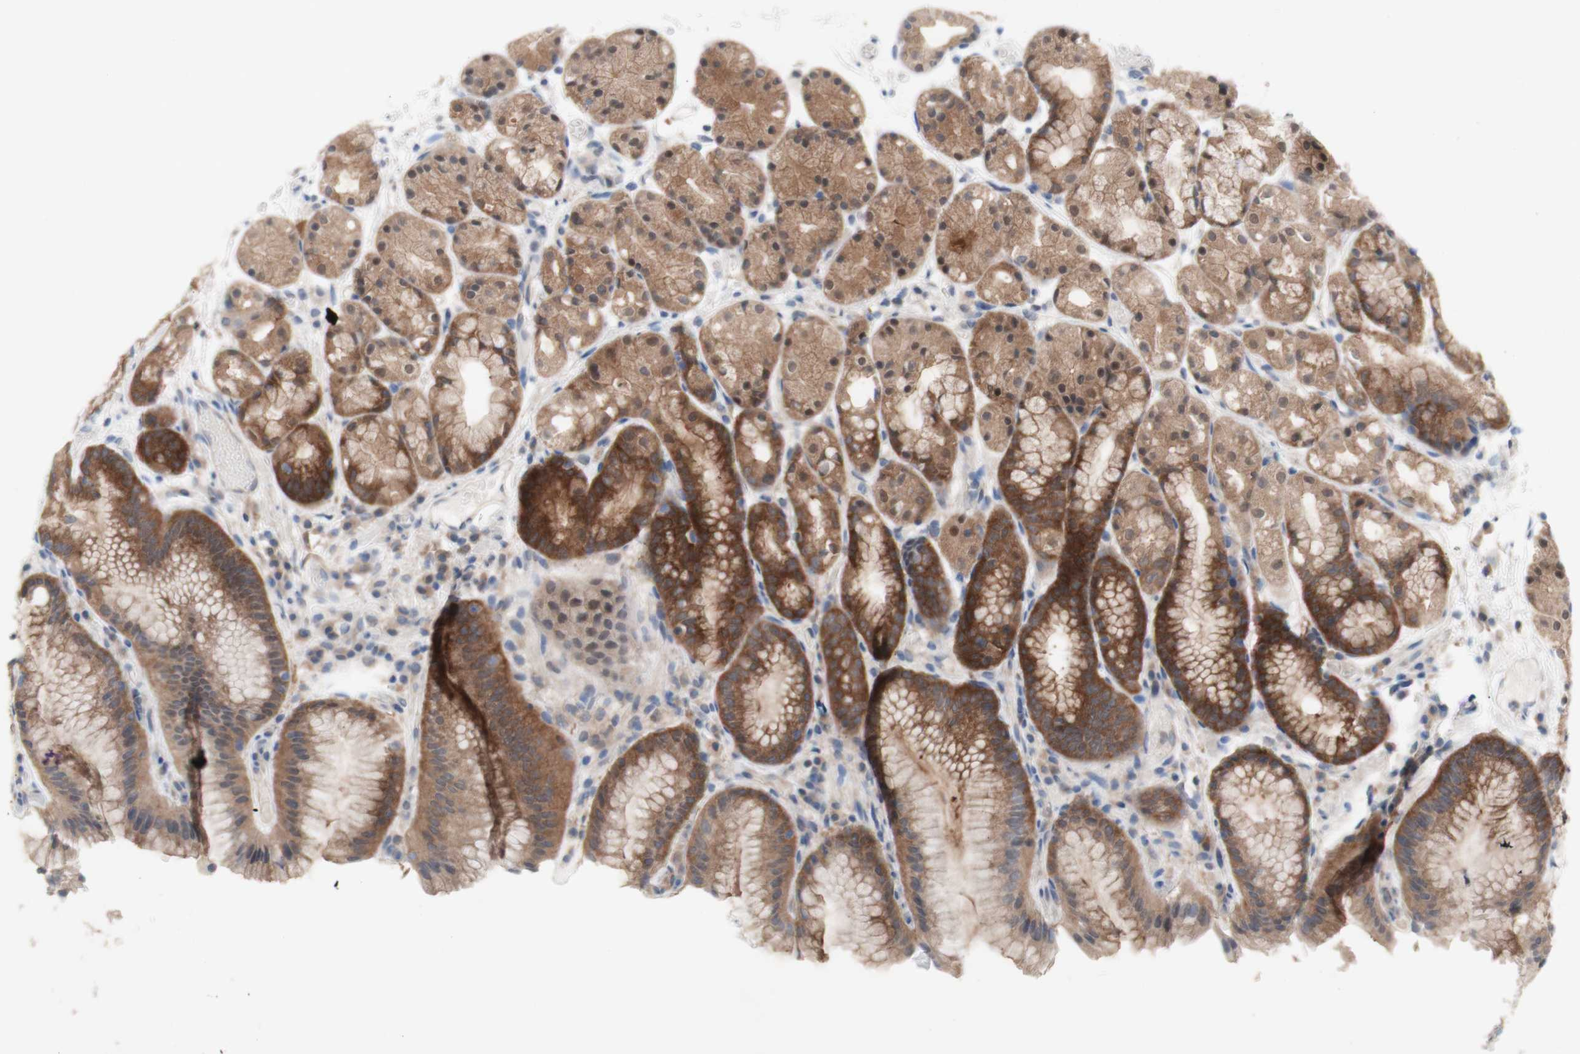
{"staining": {"intensity": "moderate", "quantity": ">75%", "location": "cytoplasmic/membranous"}, "tissue": "stomach", "cell_type": "Glandular cells", "image_type": "normal", "snomed": [{"axis": "morphology", "description": "Normal tissue, NOS"}, {"axis": "topography", "description": "Stomach, upper"}], "caption": "Immunohistochemical staining of unremarkable stomach exhibits moderate cytoplasmic/membranous protein staining in about >75% of glandular cells.", "gene": "PRMT5", "patient": {"sex": "male", "age": 72}}